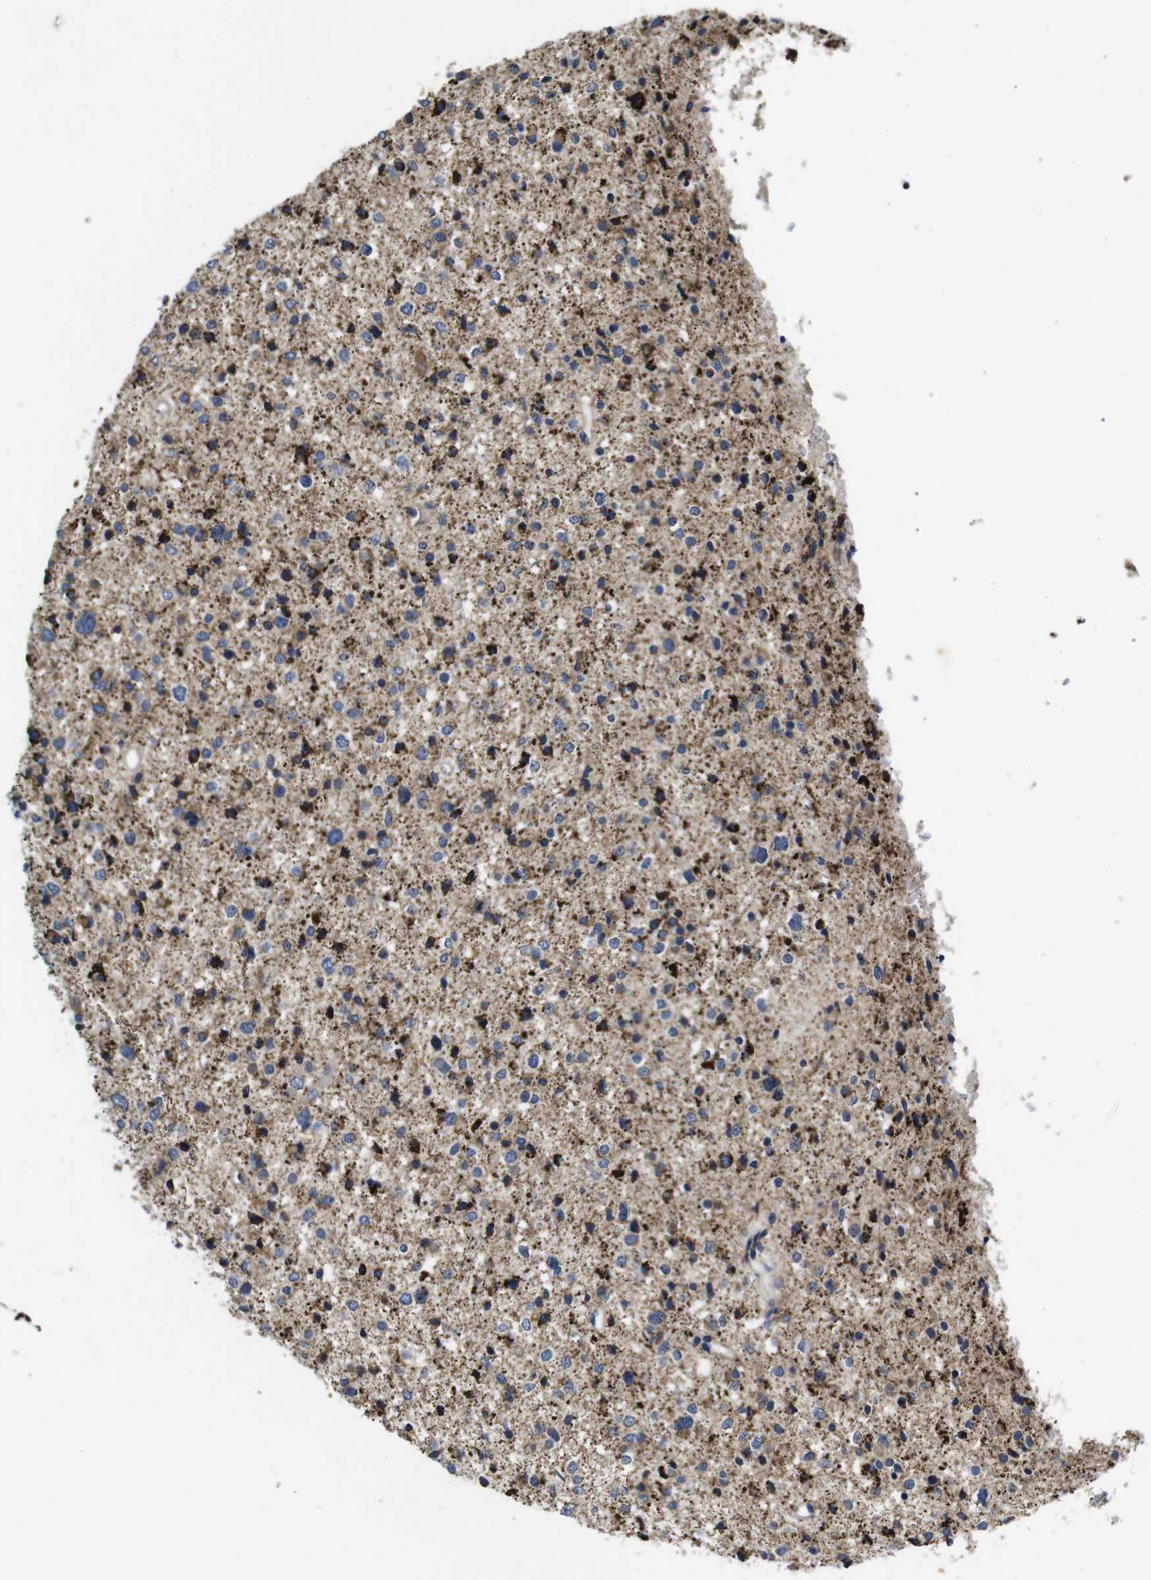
{"staining": {"intensity": "moderate", "quantity": ">75%", "location": "cytoplasmic/membranous"}, "tissue": "glioma", "cell_type": "Tumor cells", "image_type": "cancer", "snomed": [{"axis": "morphology", "description": "Glioma, malignant, Low grade"}, {"axis": "topography", "description": "Brain"}], "caption": "Glioma stained with DAB immunohistochemistry reveals medium levels of moderate cytoplasmic/membranous staining in approximately >75% of tumor cells.", "gene": "MARCHF7", "patient": {"sex": "female", "age": 37}}